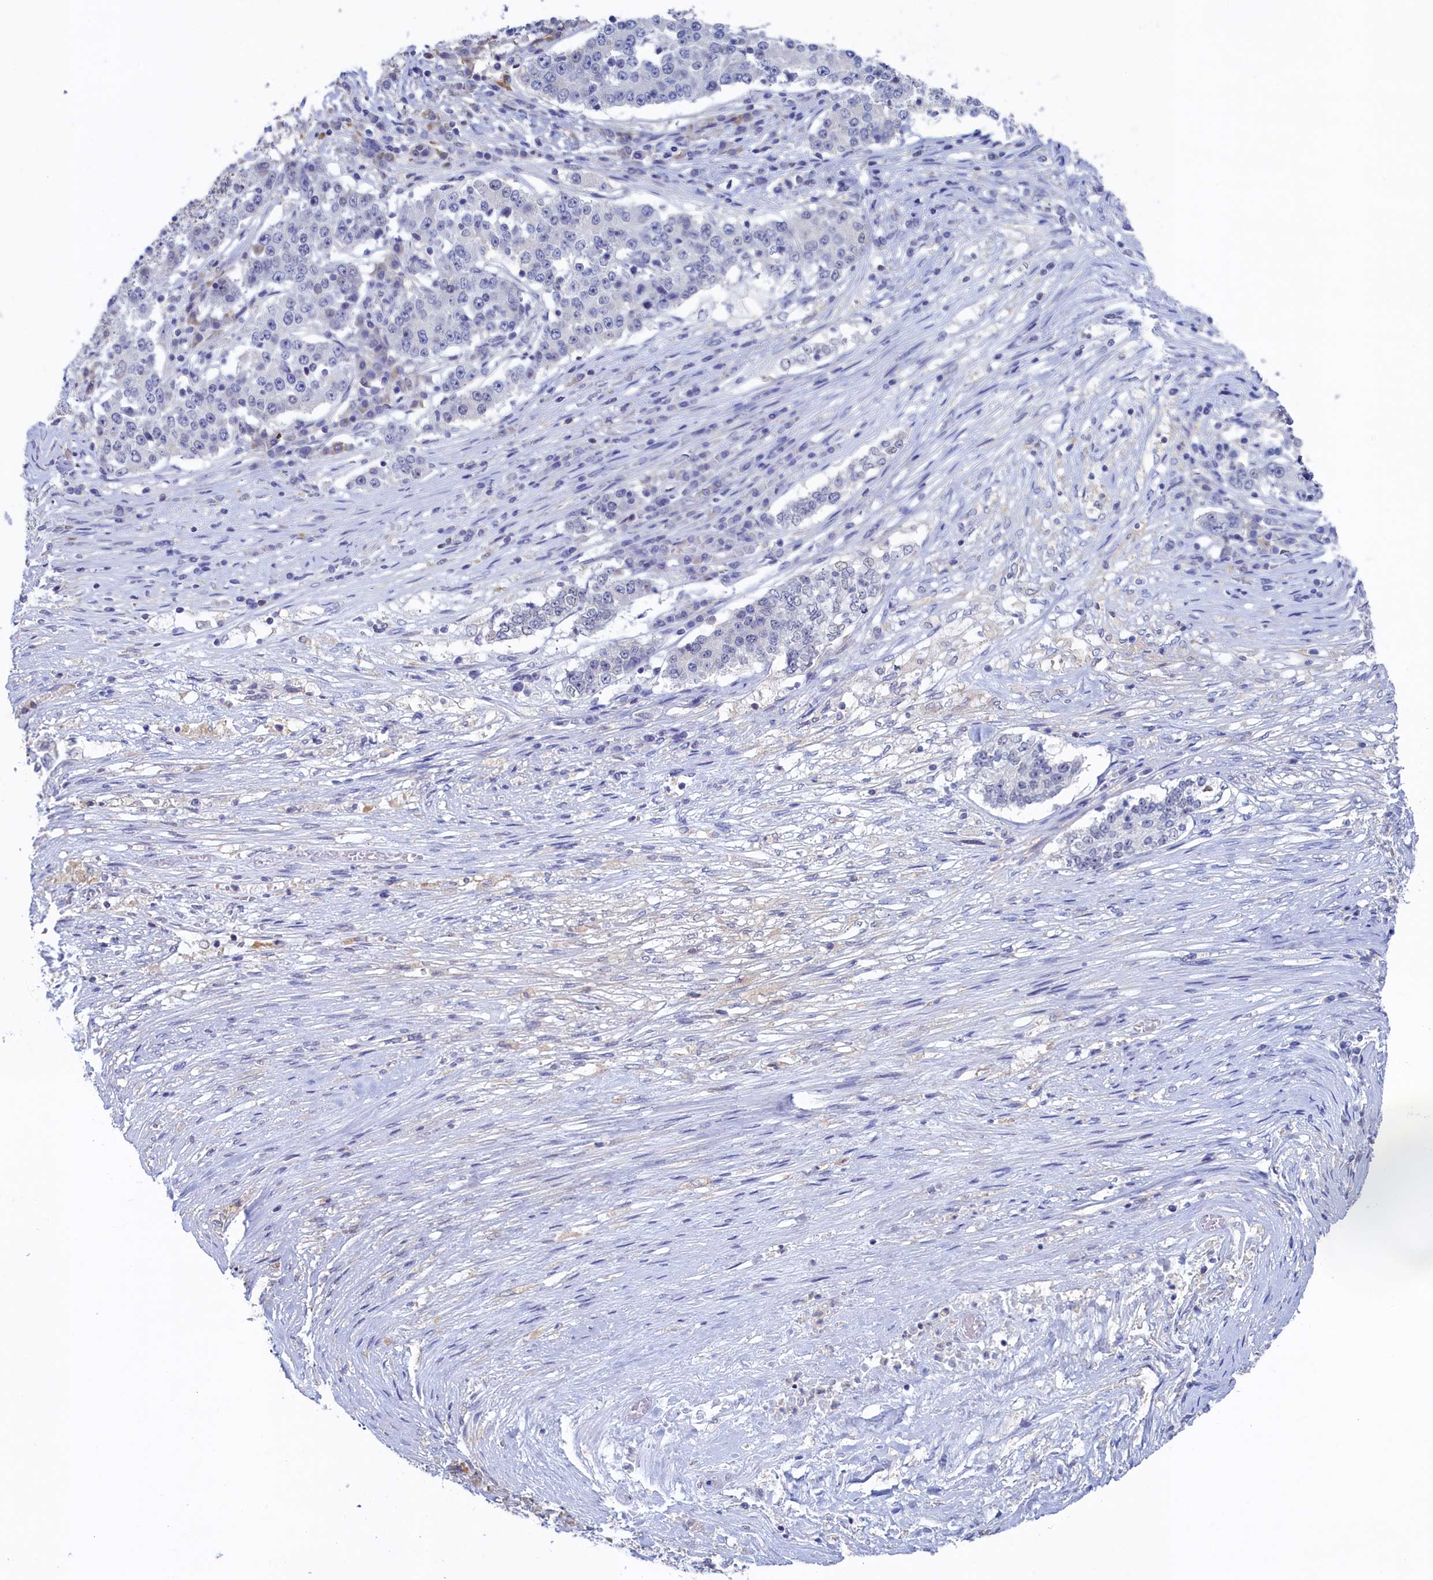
{"staining": {"intensity": "negative", "quantity": "none", "location": "none"}, "tissue": "stomach cancer", "cell_type": "Tumor cells", "image_type": "cancer", "snomed": [{"axis": "morphology", "description": "Adenocarcinoma, NOS"}, {"axis": "topography", "description": "Stomach"}], "caption": "Protein analysis of stomach cancer (adenocarcinoma) exhibits no significant staining in tumor cells.", "gene": "MOSPD3", "patient": {"sex": "male", "age": 59}}